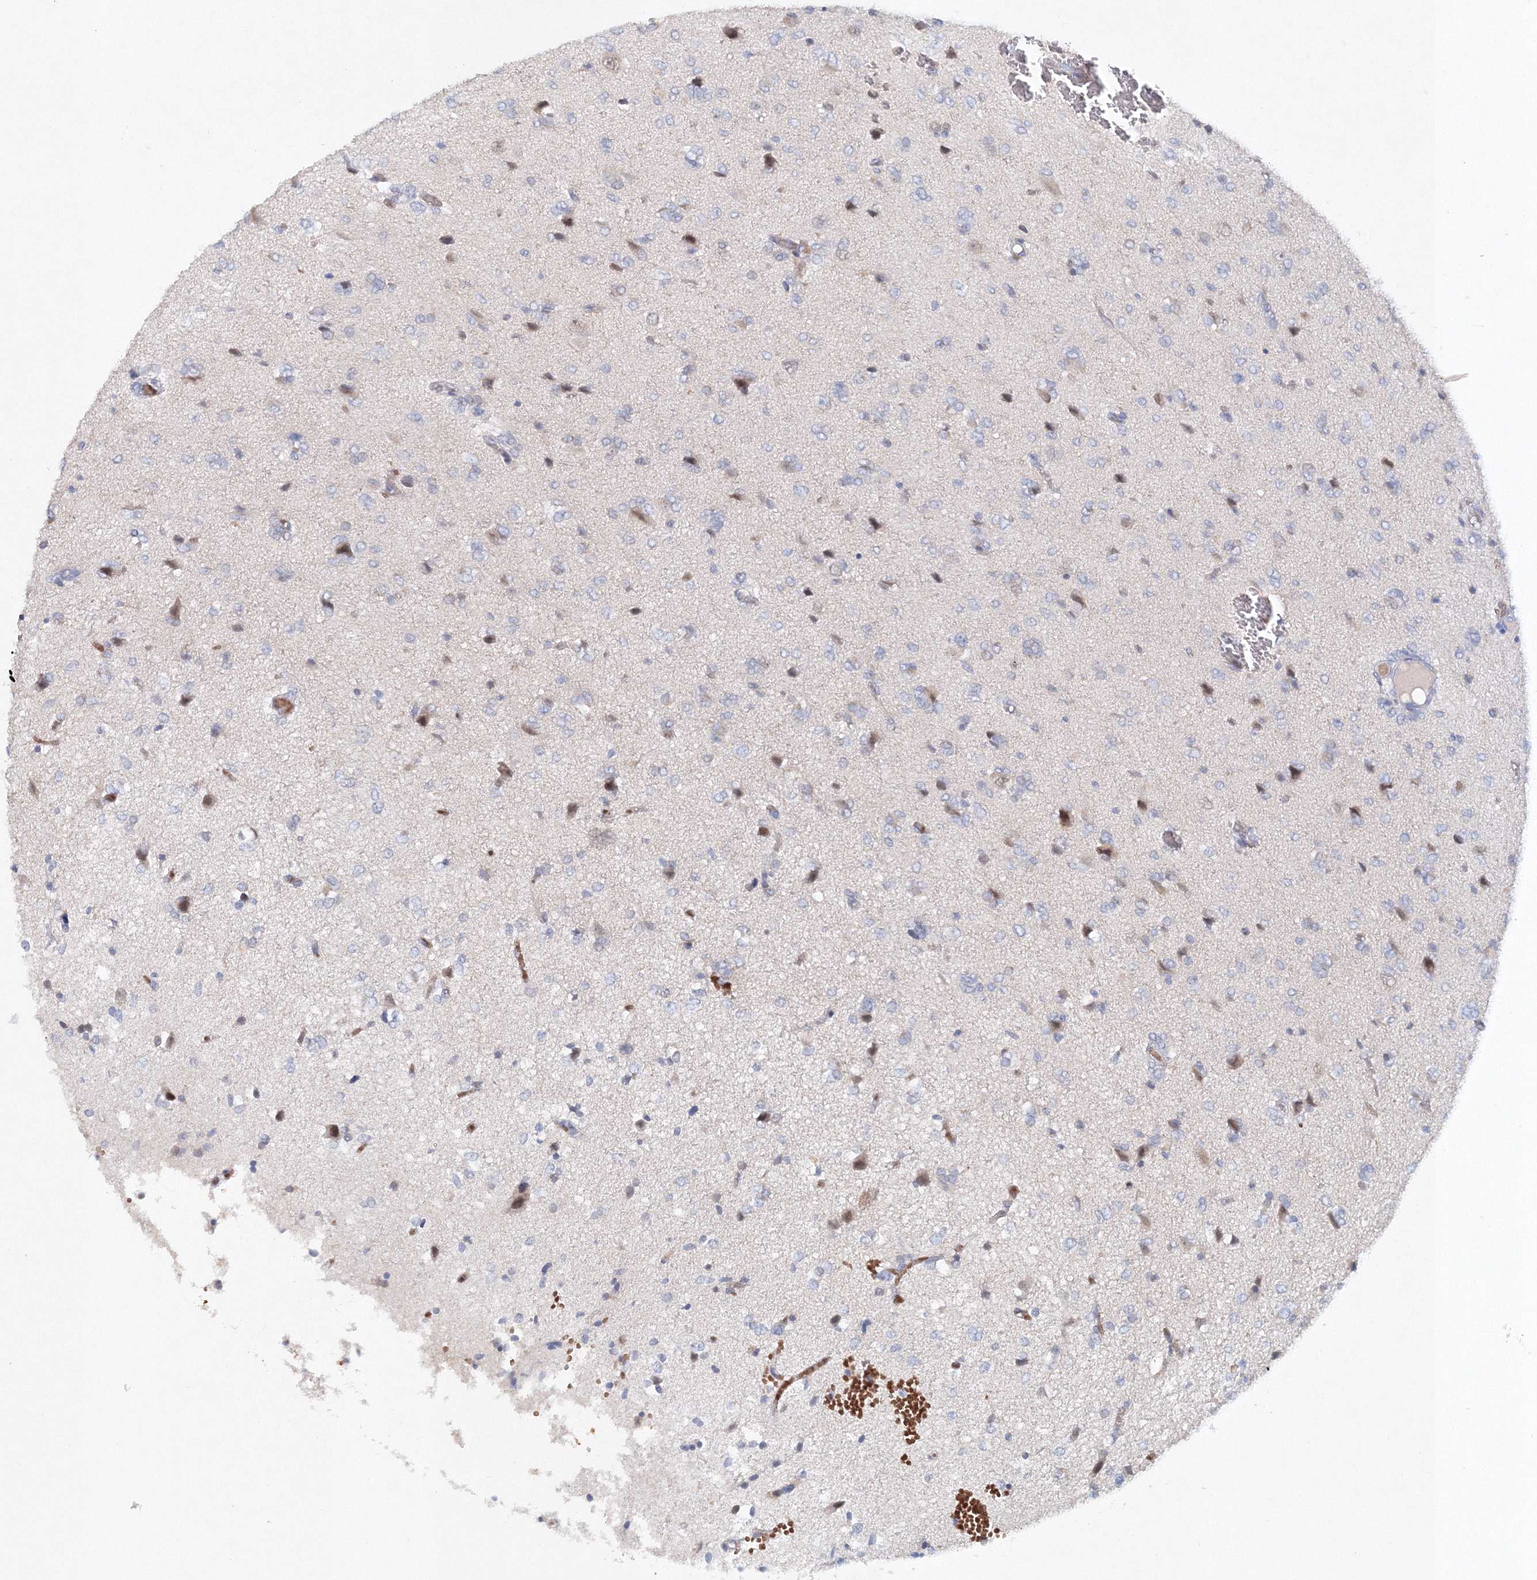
{"staining": {"intensity": "negative", "quantity": "none", "location": "none"}, "tissue": "glioma", "cell_type": "Tumor cells", "image_type": "cancer", "snomed": [{"axis": "morphology", "description": "Glioma, malignant, High grade"}, {"axis": "topography", "description": "Brain"}], "caption": "DAB (3,3'-diaminobenzidine) immunohistochemical staining of glioma demonstrates no significant positivity in tumor cells.", "gene": "SH3BP5", "patient": {"sex": "female", "age": 59}}